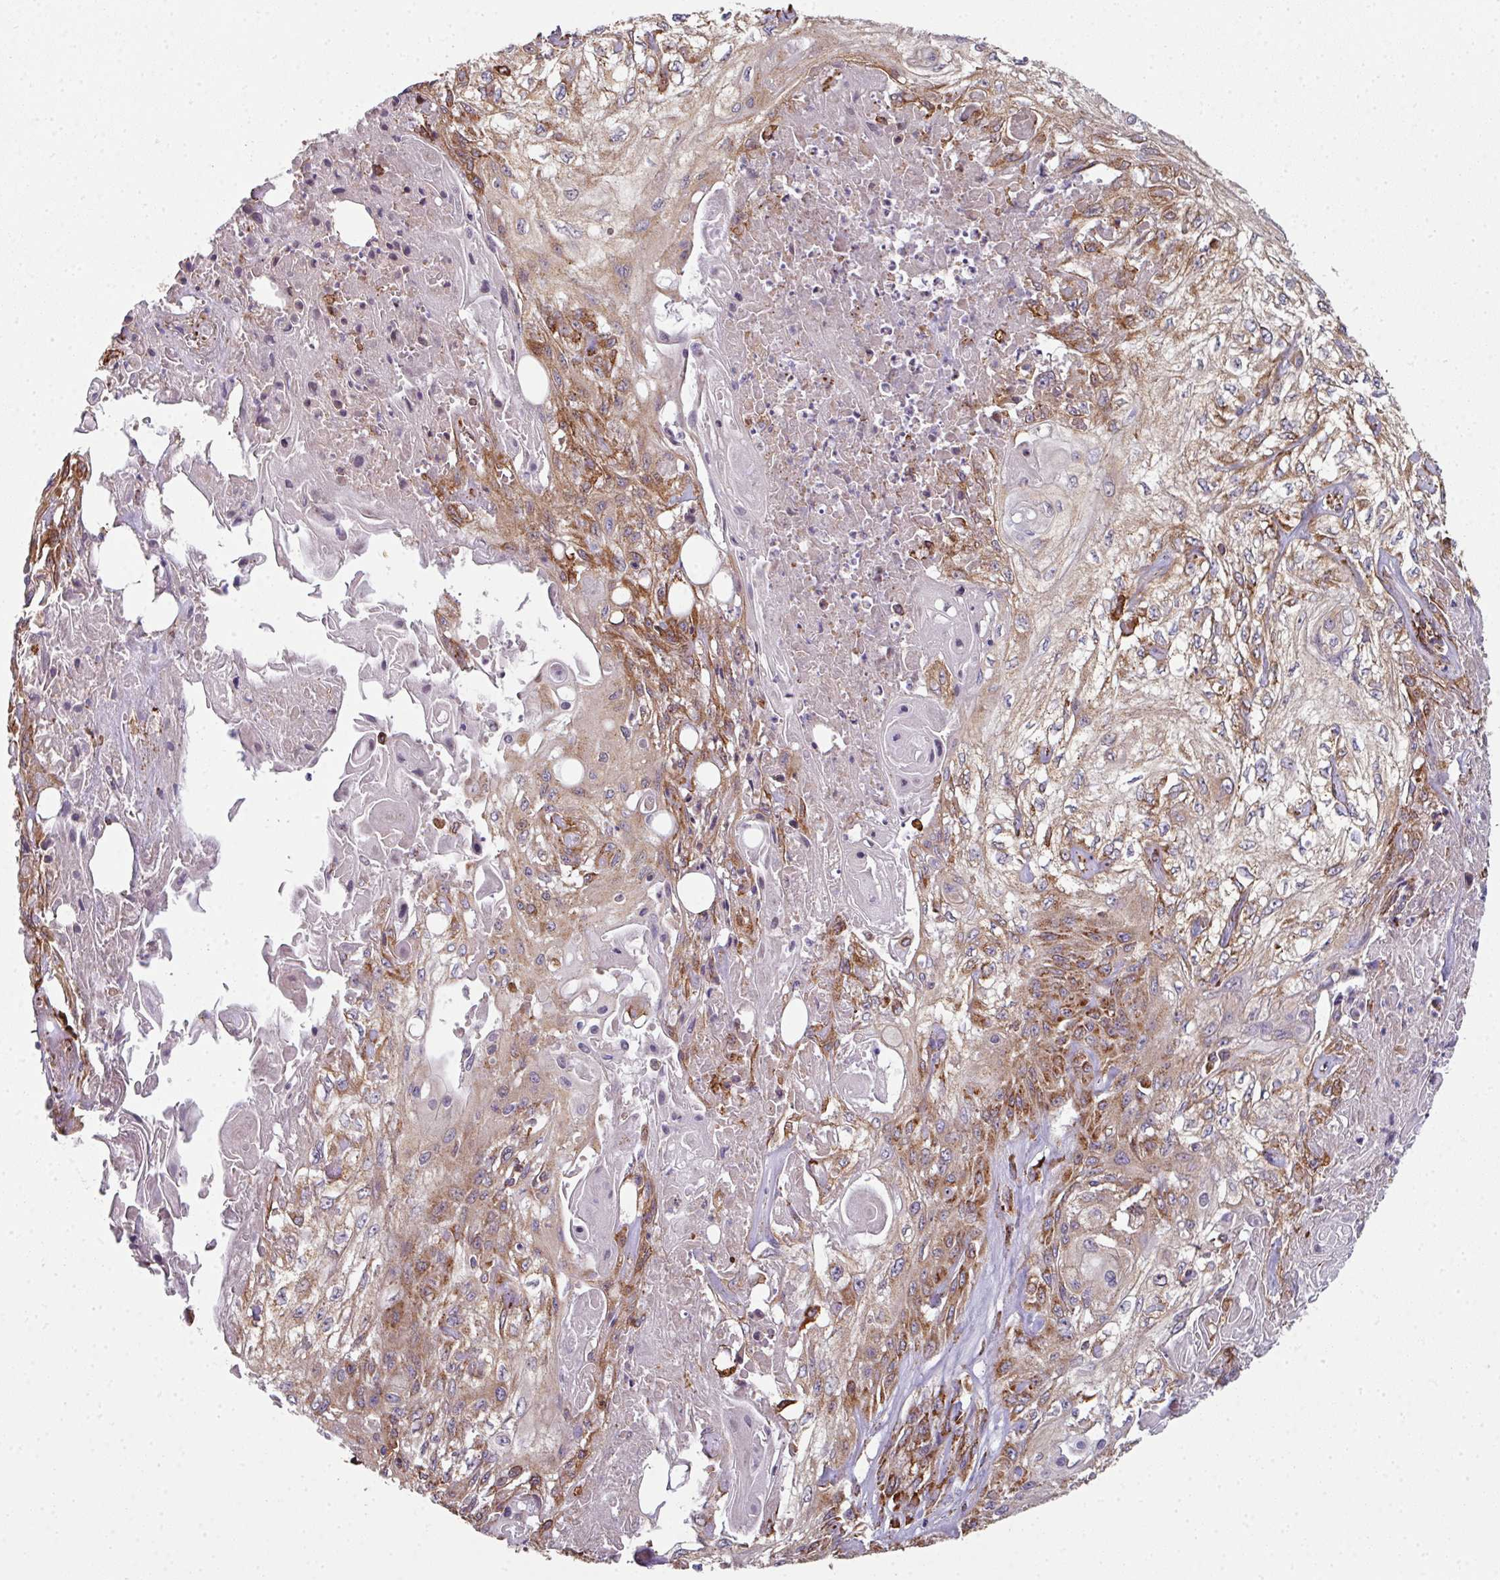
{"staining": {"intensity": "moderate", "quantity": ">75%", "location": "cytoplasmic/membranous"}, "tissue": "skin cancer", "cell_type": "Tumor cells", "image_type": "cancer", "snomed": [{"axis": "morphology", "description": "Squamous cell carcinoma, NOS"}, {"axis": "morphology", "description": "Squamous cell carcinoma, metastatic, NOS"}, {"axis": "topography", "description": "Skin"}, {"axis": "topography", "description": "Lymph node"}], "caption": "Immunohistochemical staining of metastatic squamous cell carcinoma (skin) exhibits medium levels of moderate cytoplasmic/membranous staining in approximately >75% of tumor cells.", "gene": "FAT4", "patient": {"sex": "male", "age": 75}}